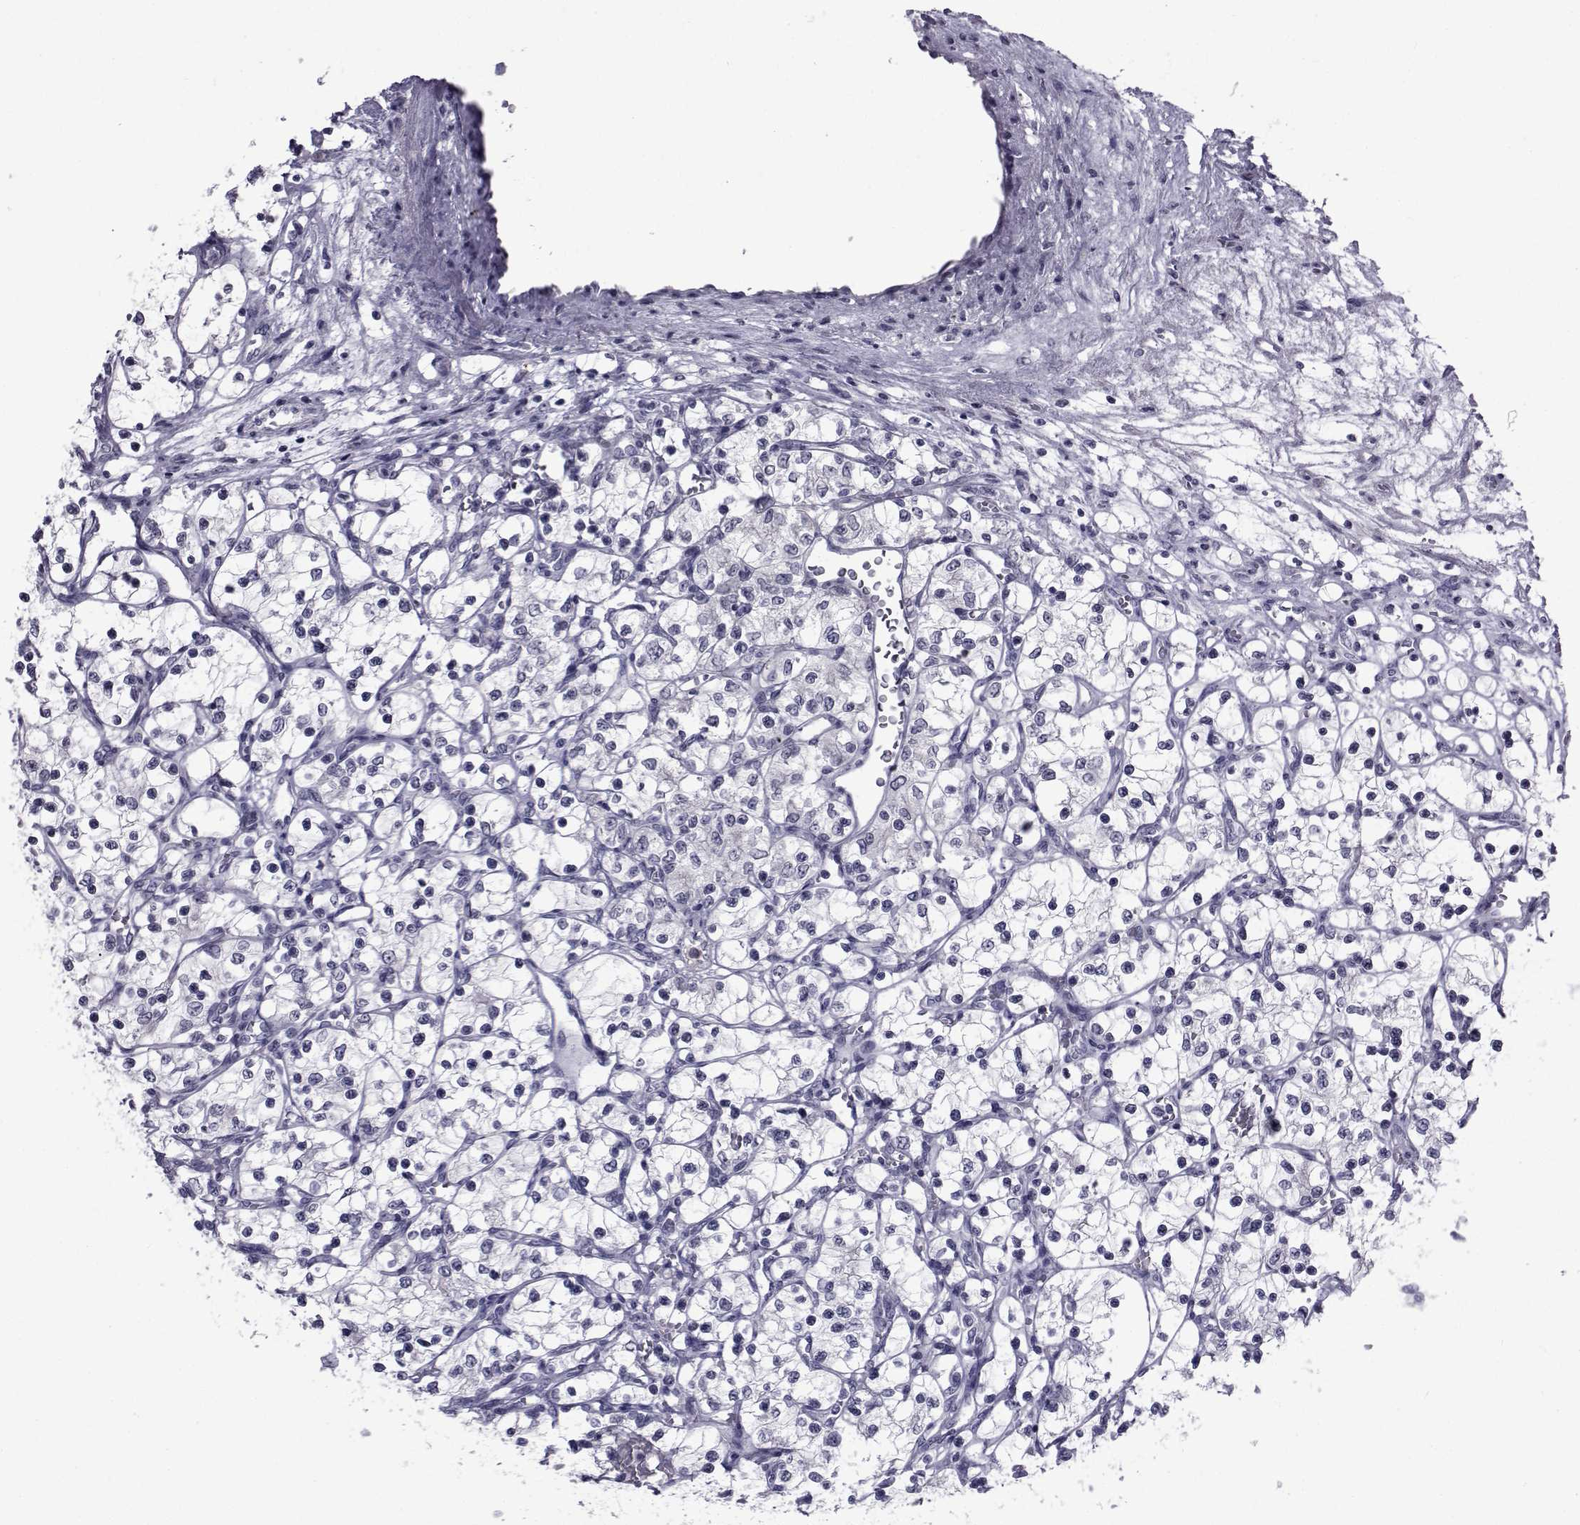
{"staining": {"intensity": "negative", "quantity": "none", "location": "none"}, "tissue": "renal cancer", "cell_type": "Tumor cells", "image_type": "cancer", "snomed": [{"axis": "morphology", "description": "Adenocarcinoma, NOS"}, {"axis": "topography", "description": "Kidney"}], "caption": "DAB immunohistochemical staining of human renal adenocarcinoma shows no significant expression in tumor cells. (DAB immunohistochemistry (IHC) visualized using brightfield microscopy, high magnification).", "gene": "PAX2", "patient": {"sex": "female", "age": 69}}